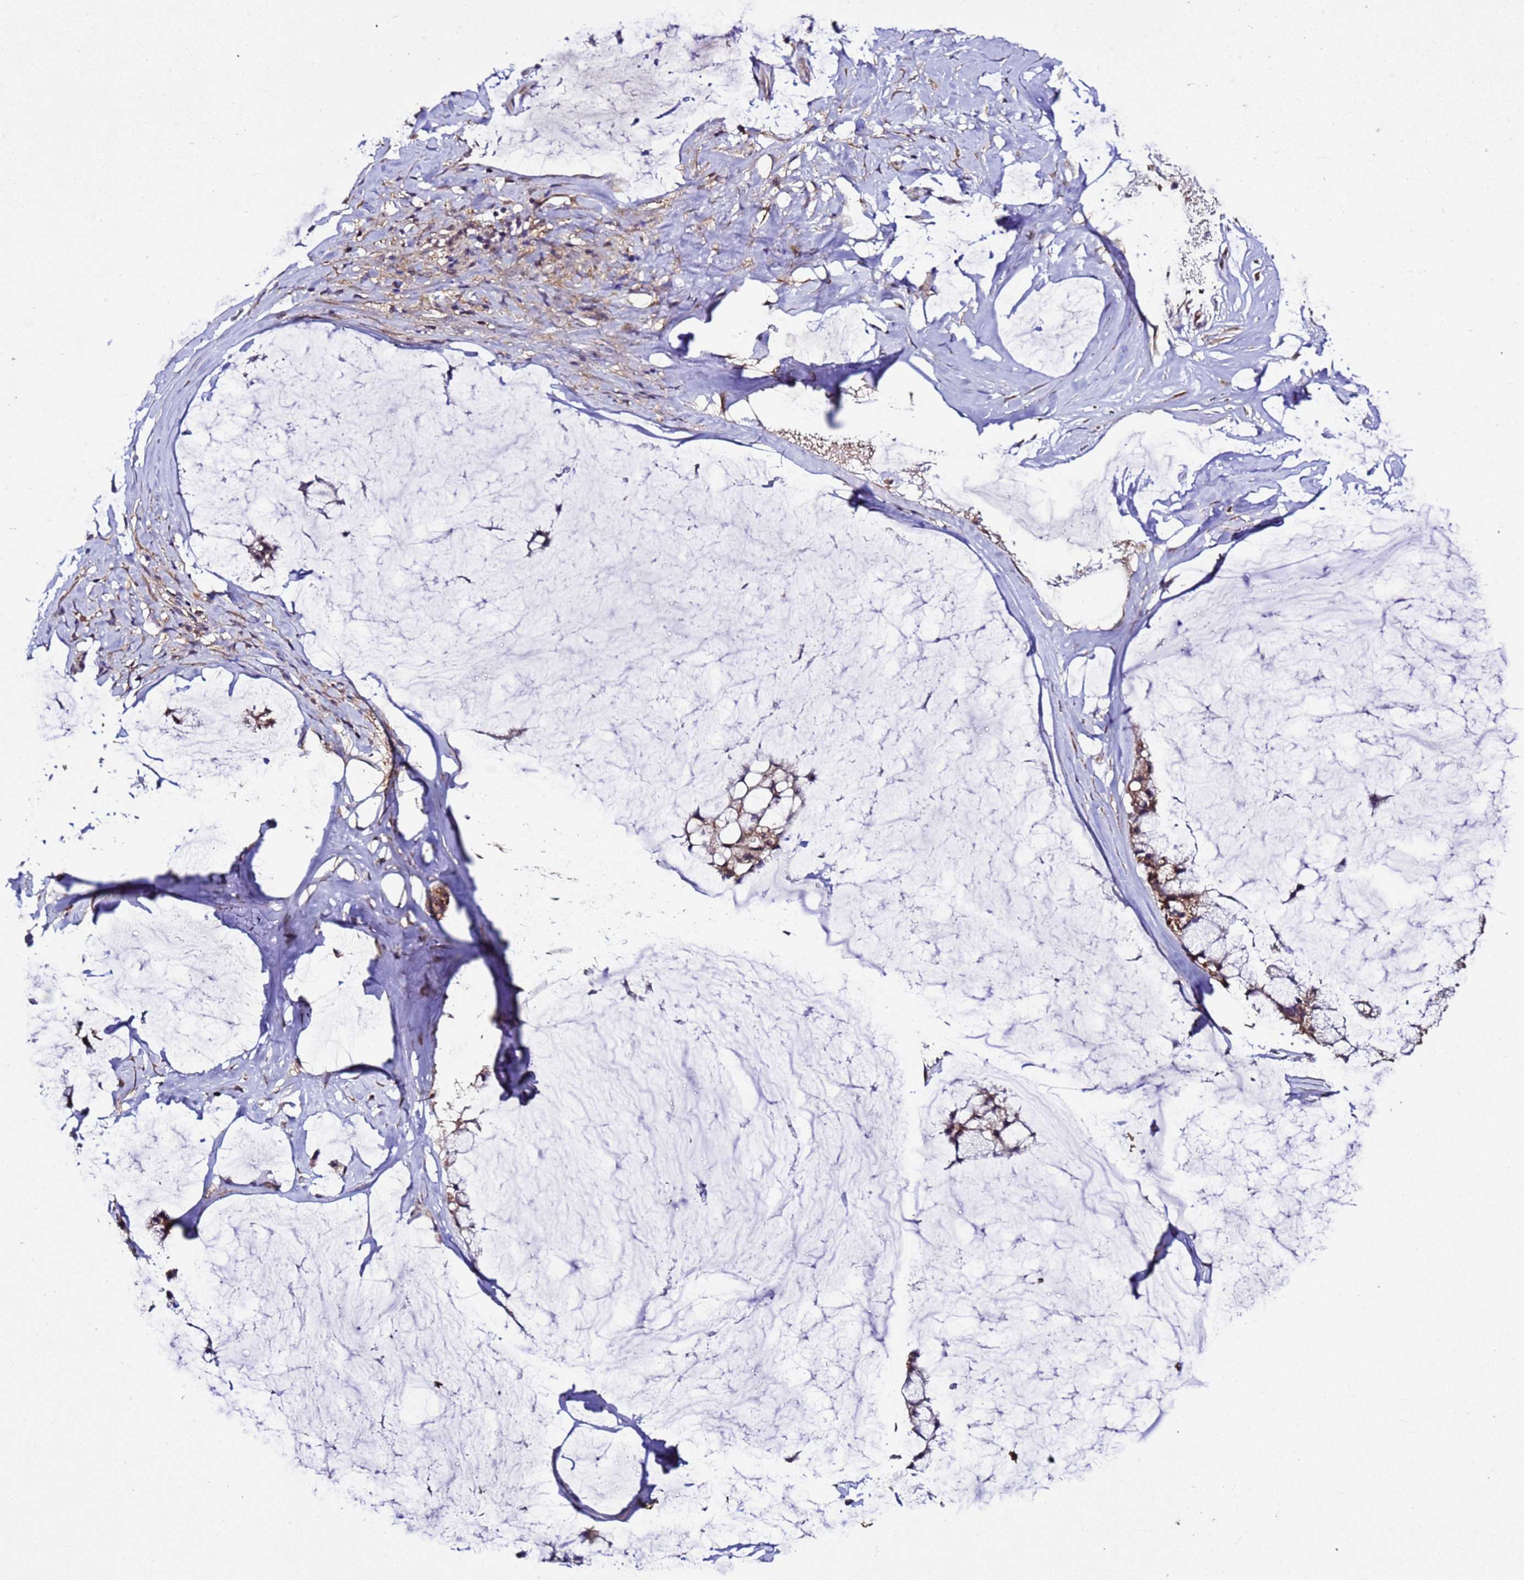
{"staining": {"intensity": "moderate", "quantity": ">75%", "location": "cytoplasmic/membranous"}, "tissue": "ovarian cancer", "cell_type": "Tumor cells", "image_type": "cancer", "snomed": [{"axis": "morphology", "description": "Cystadenocarcinoma, mucinous, NOS"}, {"axis": "topography", "description": "Ovary"}], "caption": "The micrograph reveals staining of mucinous cystadenocarcinoma (ovarian), revealing moderate cytoplasmic/membranous protein positivity (brown color) within tumor cells.", "gene": "HSPBAP1", "patient": {"sex": "female", "age": 39}}